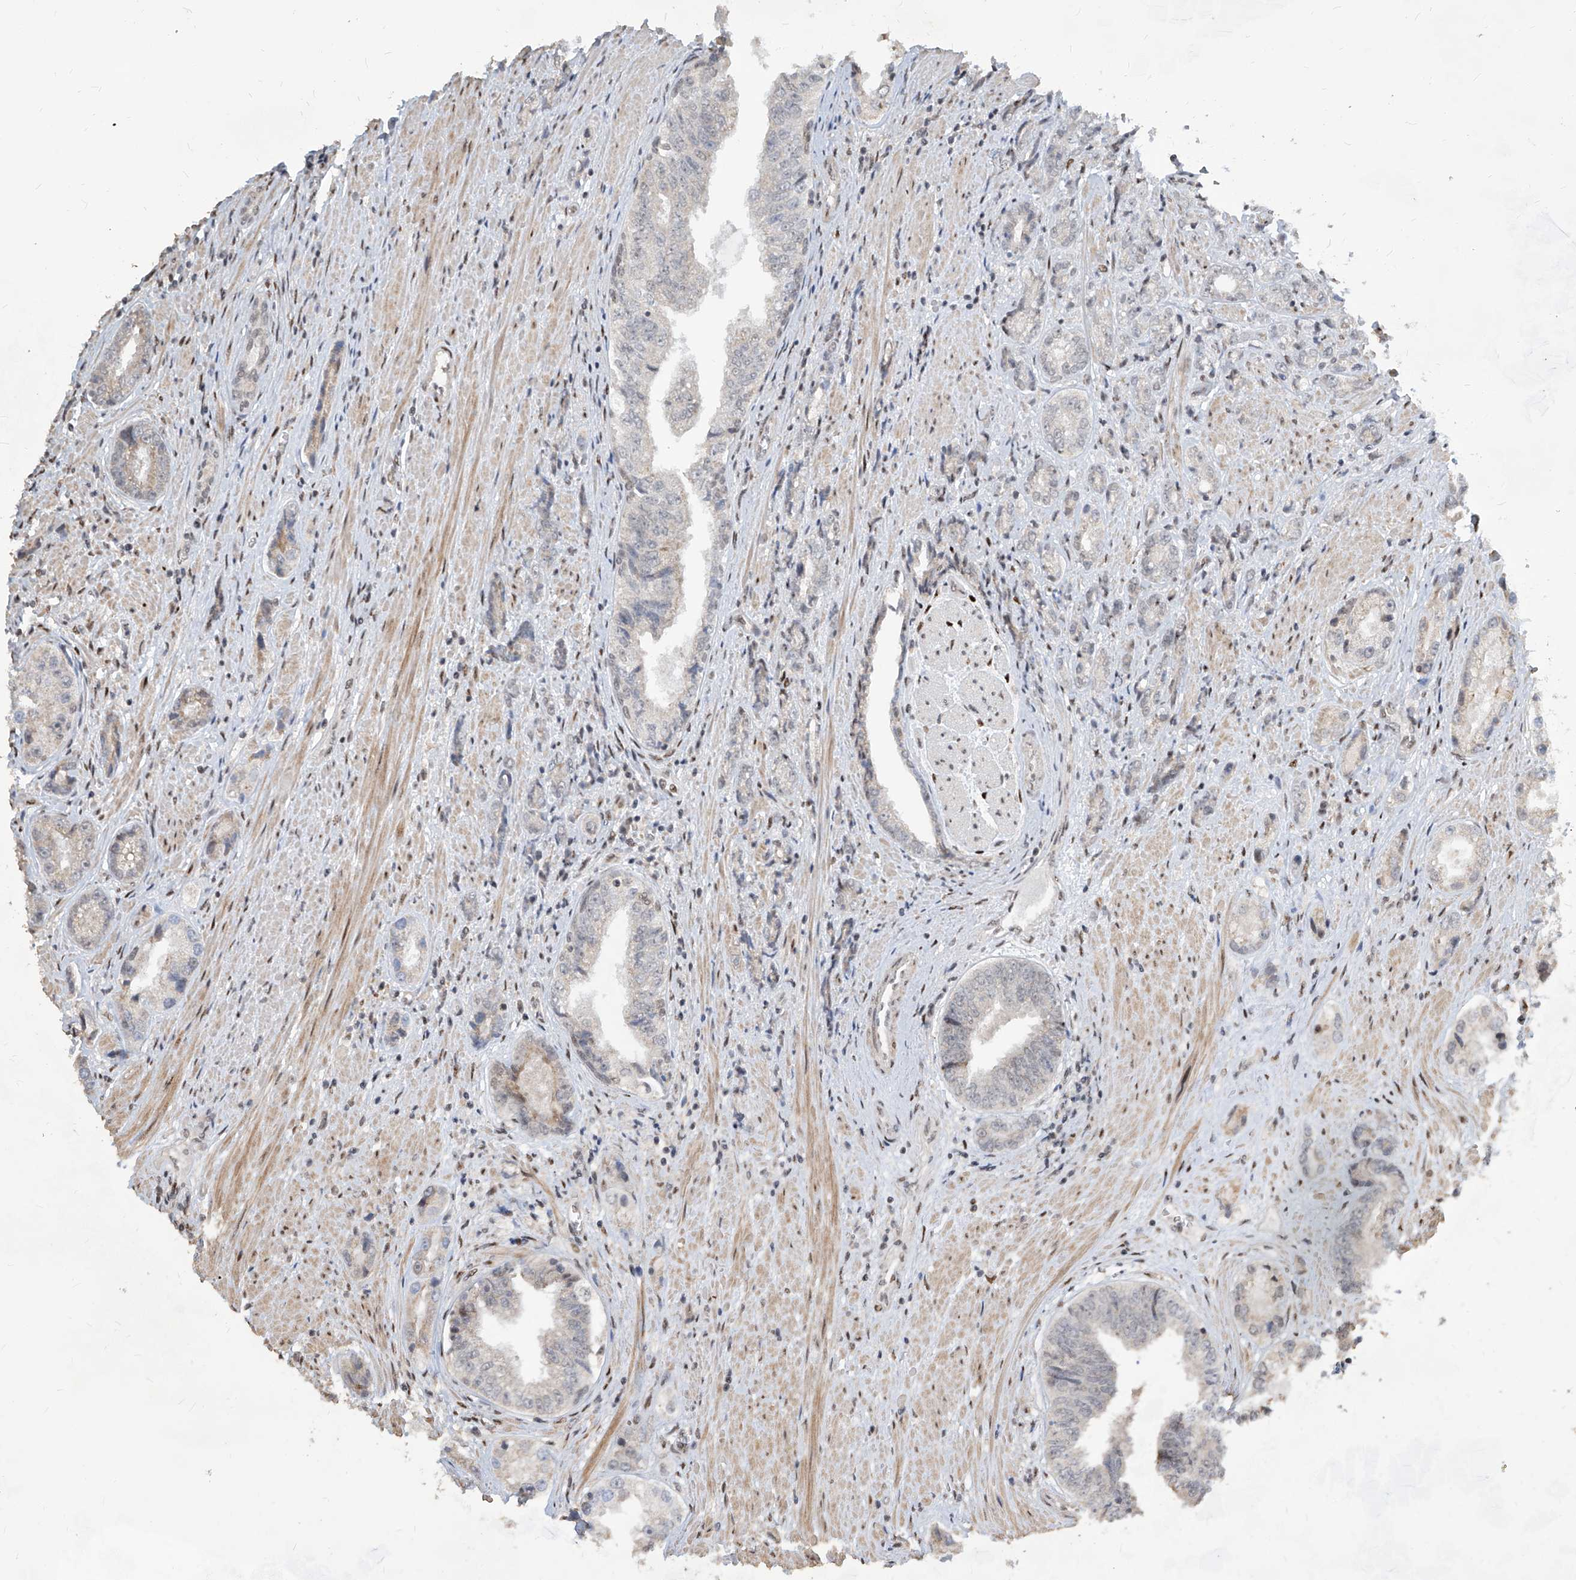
{"staining": {"intensity": "negative", "quantity": "none", "location": "none"}, "tissue": "prostate cancer", "cell_type": "Tumor cells", "image_type": "cancer", "snomed": [{"axis": "morphology", "description": "Adenocarcinoma, High grade"}, {"axis": "topography", "description": "Prostate"}], "caption": "This is an immunohistochemistry histopathology image of human prostate cancer (high-grade adenocarcinoma). There is no staining in tumor cells.", "gene": "IRF2", "patient": {"sex": "male", "age": 61}}